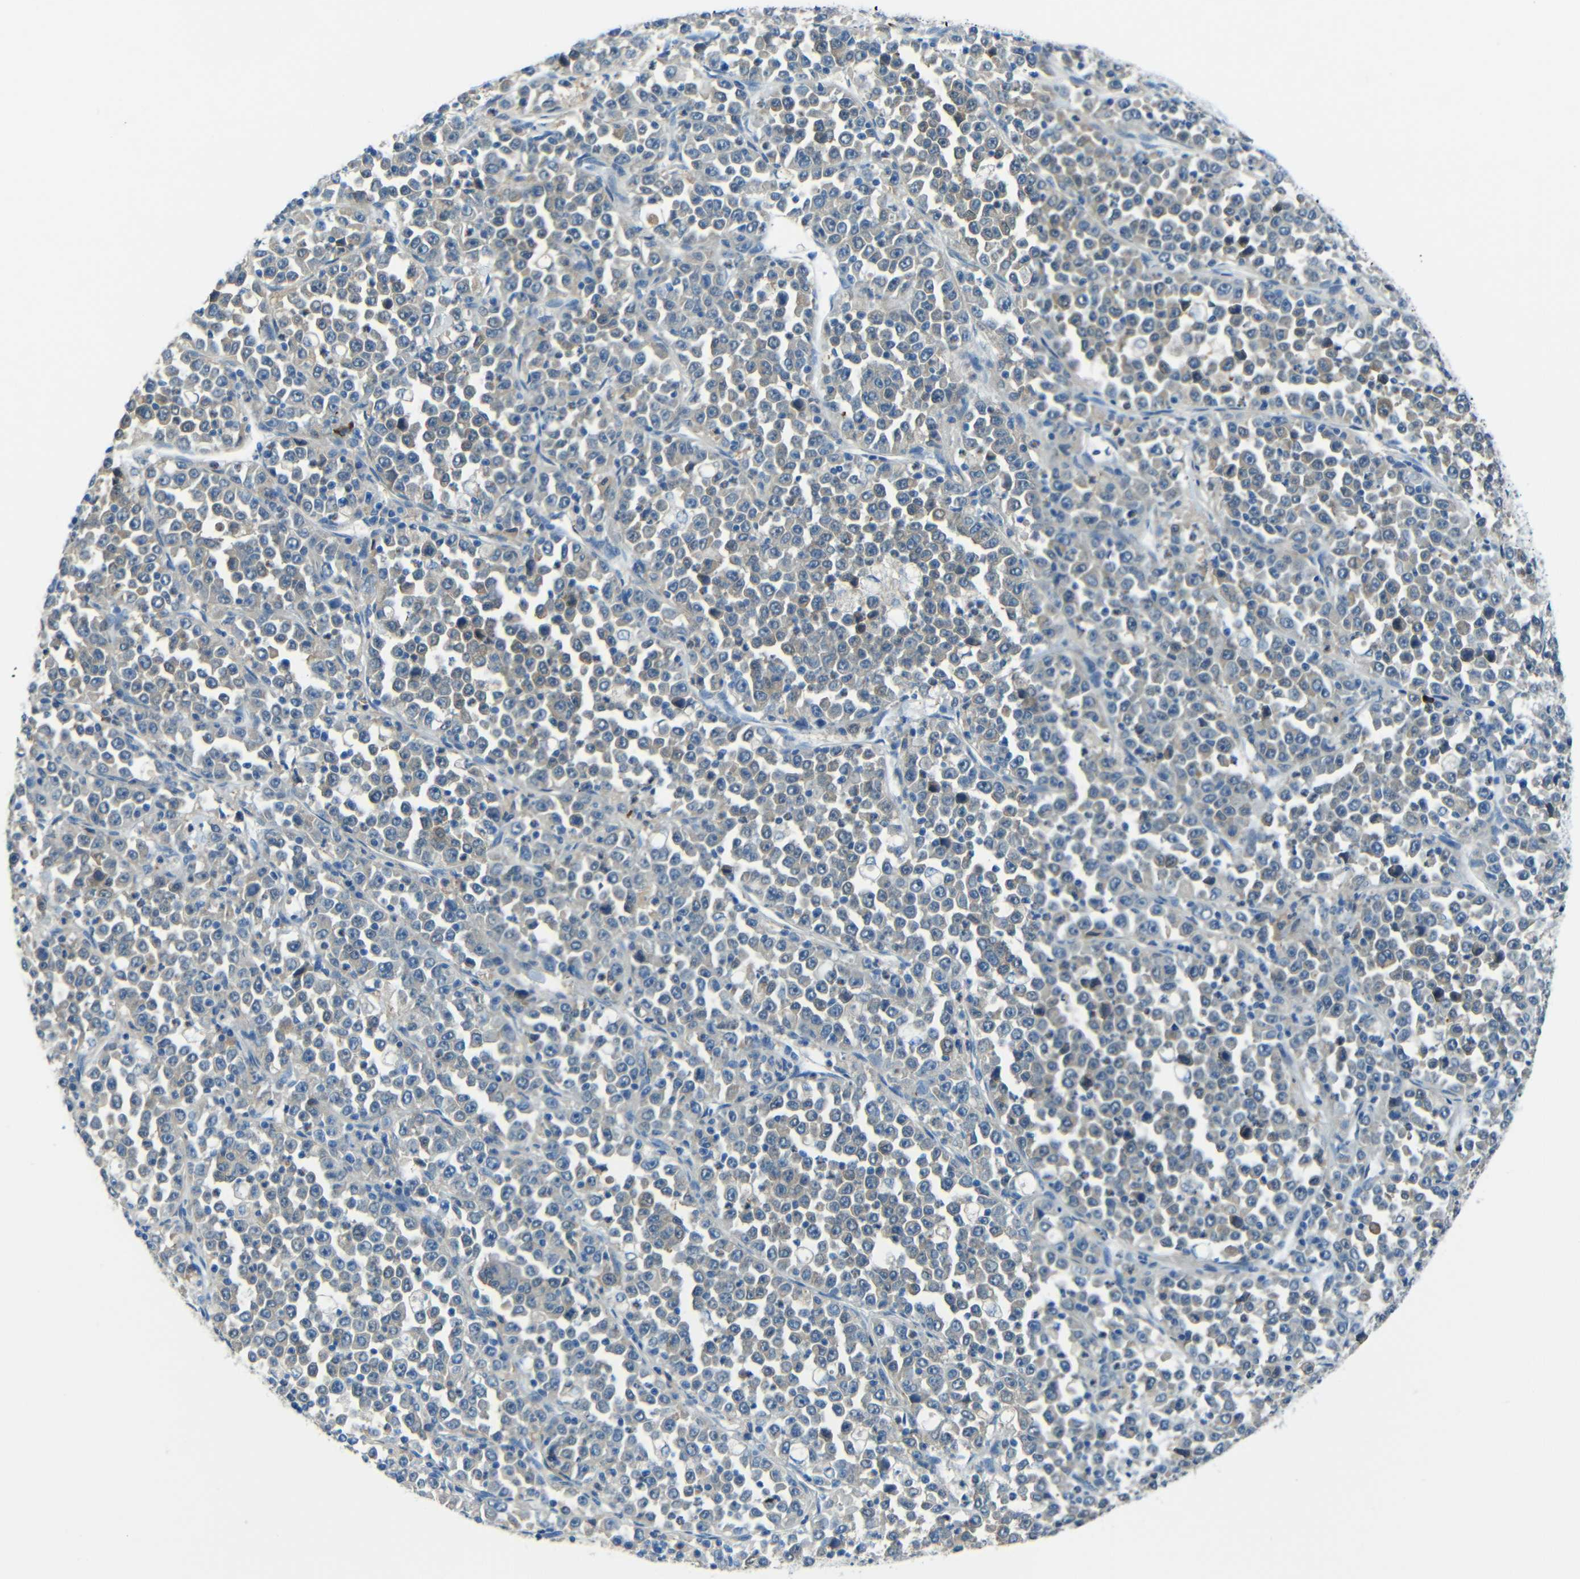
{"staining": {"intensity": "weak", "quantity": "<25%", "location": "cytoplasmic/membranous"}, "tissue": "stomach cancer", "cell_type": "Tumor cells", "image_type": "cancer", "snomed": [{"axis": "morphology", "description": "Normal tissue, NOS"}, {"axis": "morphology", "description": "Adenocarcinoma, NOS"}, {"axis": "topography", "description": "Stomach, upper"}, {"axis": "topography", "description": "Stomach"}], "caption": "Stomach cancer stained for a protein using IHC reveals no positivity tumor cells.", "gene": "CYP26B1", "patient": {"sex": "male", "age": 59}}